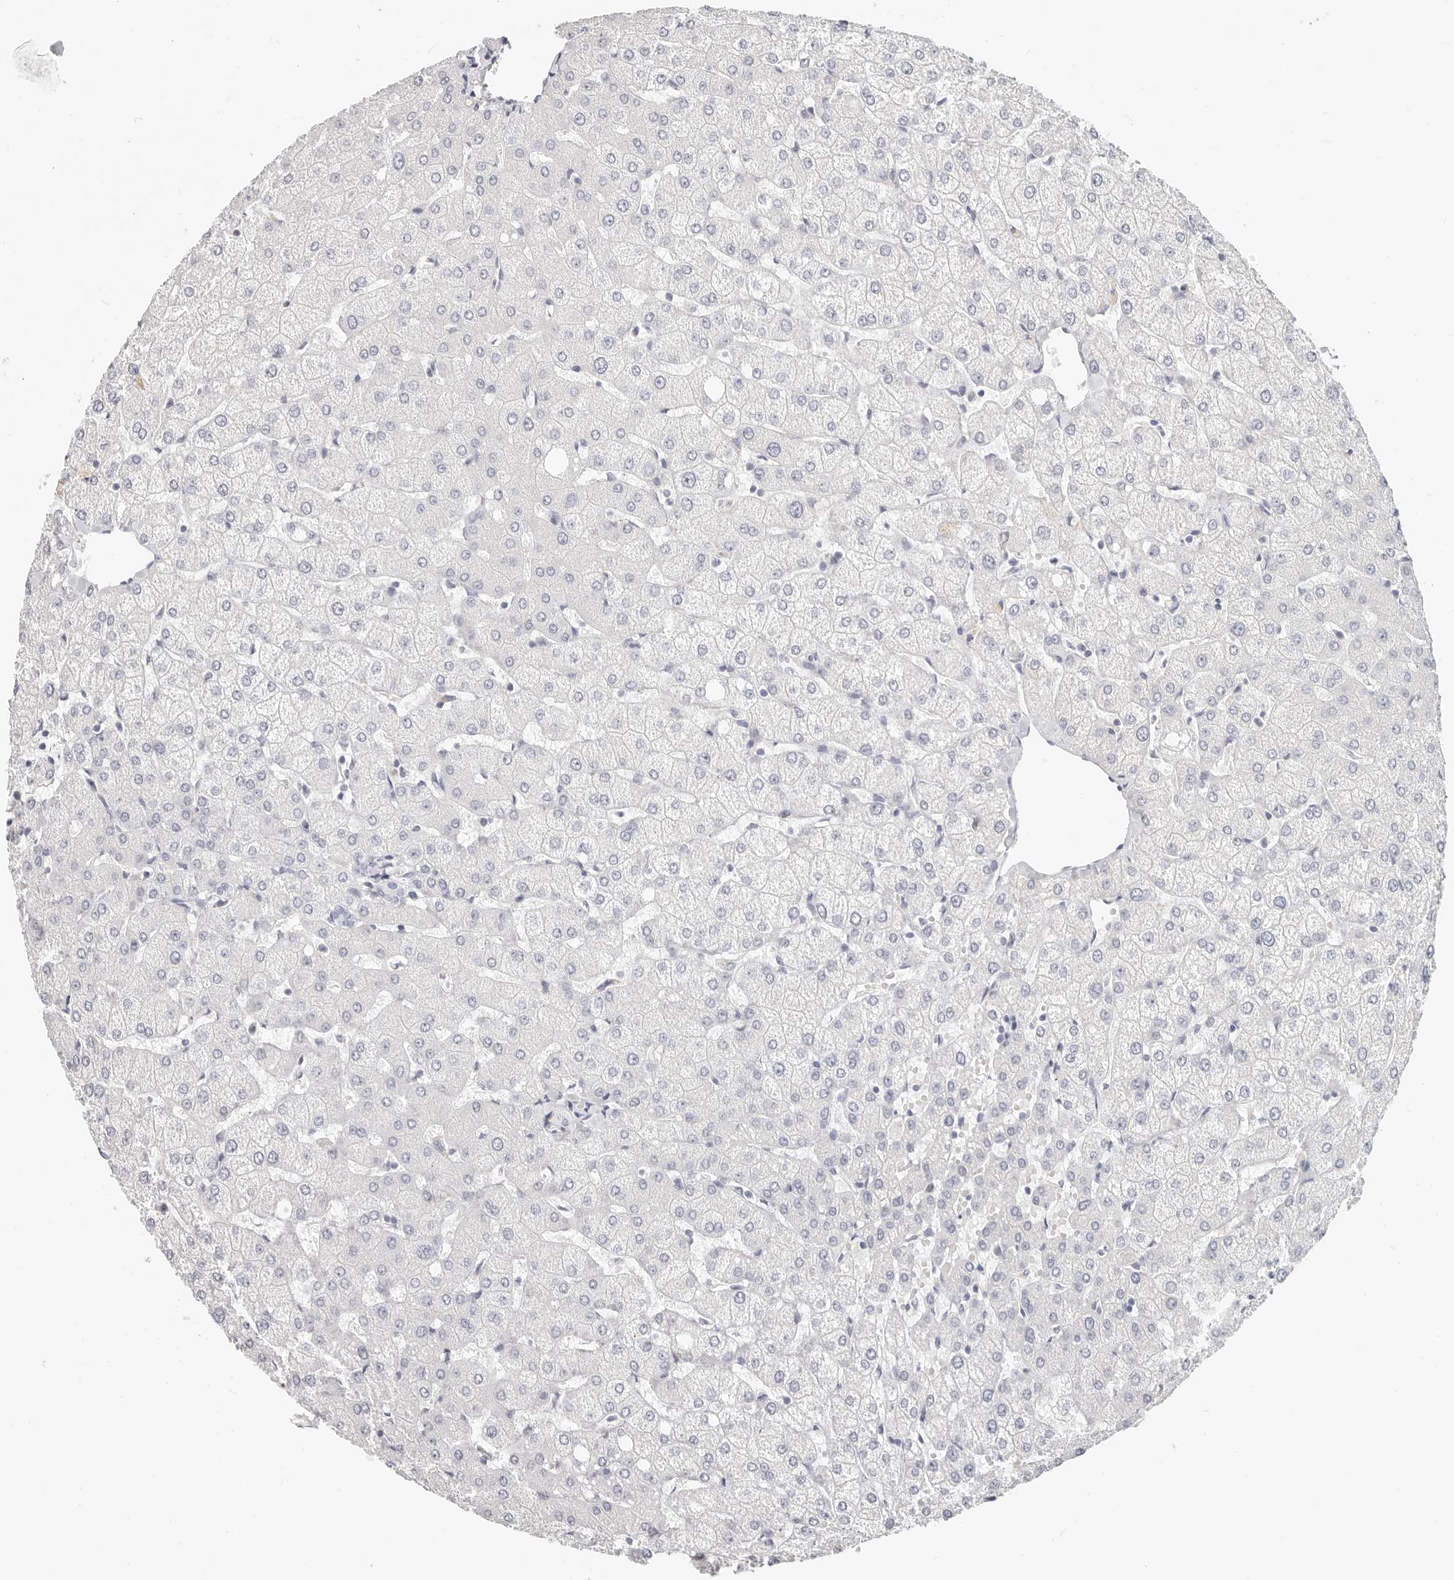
{"staining": {"intensity": "negative", "quantity": "none", "location": "none"}, "tissue": "liver", "cell_type": "Cholangiocytes", "image_type": "normal", "snomed": [{"axis": "morphology", "description": "Normal tissue, NOS"}, {"axis": "topography", "description": "Liver"}], "caption": "Immunohistochemistry photomicrograph of benign liver: liver stained with DAB (3,3'-diaminobenzidine) shows no significant protein positivity in cholangiocytes.", "gene": "ZRANB1", "patient": {"sex": "female", "age": 54}}